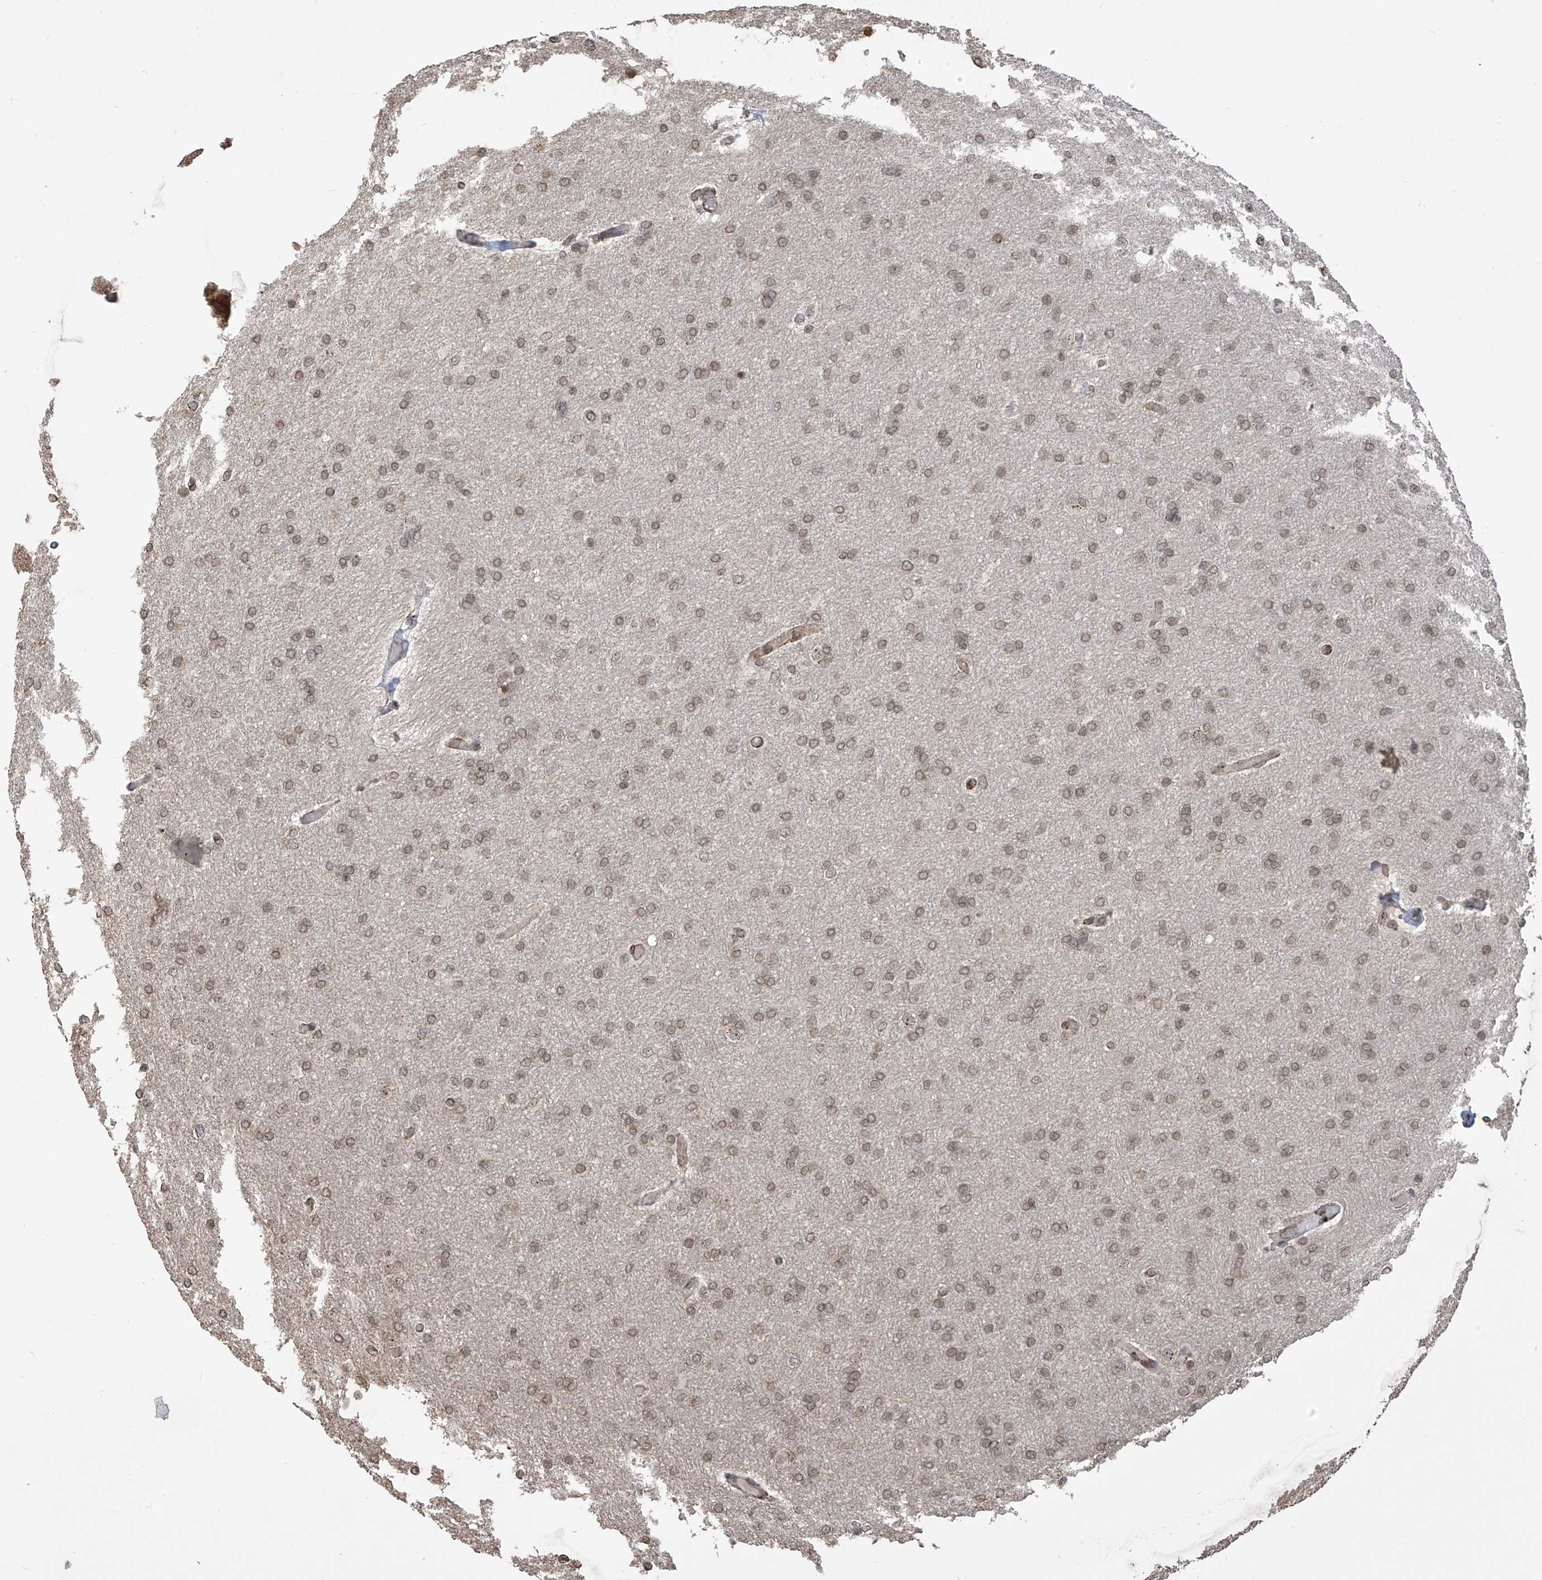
{"staining": {"intensity": "weak", "quantity": ">75%", "location": "cytoplasmic/membranous,nuclear"}, "tissue": "glioma", "cell_type": "Tumor cells", "image_type": "cancer", "snomed": [{"axis": "morphology", "description": "Glioma, malignant, High grade"}, {"axis": "topography", "description": "Cerebral cortex"}], "caption": "Protein staining shows weak cytoplasmic/membranous and nuclear positivity in approximately >75% of tumor cells in malignant glioma (high-grade).", "gene": "METAP1D", "patient": {"sex": "female", "age": 36}}